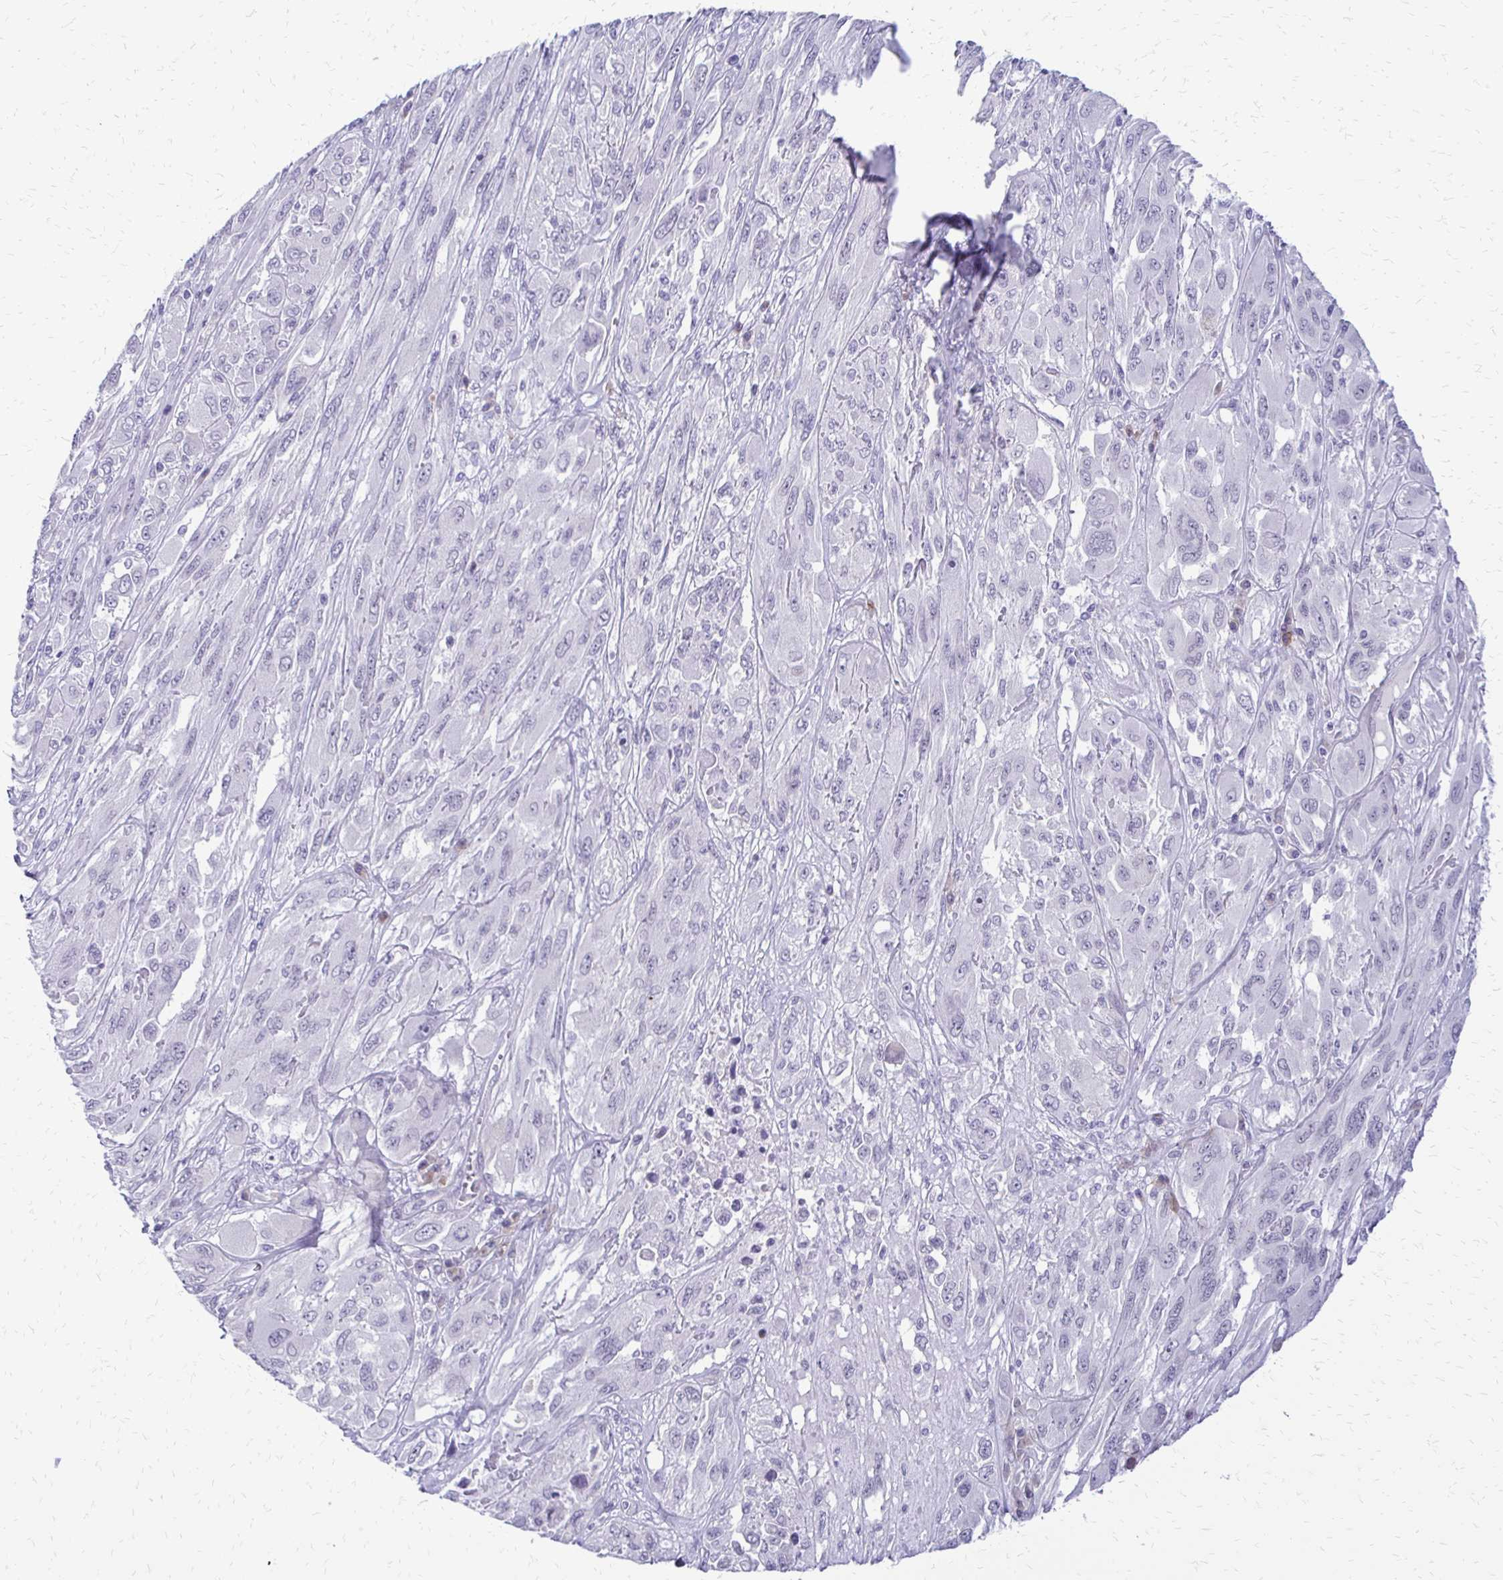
{"staining": {"intensity": "negative", "quantity": "none", "location": "none"}, "tissue": "melanoma", "cell_type": "Tumor cells", "image_type": "cancer", "snomed": [{"axis": "morphology", "description": "Malignant melanoma, NOS"}, {"axis": "topography", "description": "Skin"}], "caption": "Protein analysis of melanoma reveals no significant expression in tumor cells.", "gene": "EPYC", "patient": {"sex": "female", "age": 91}}